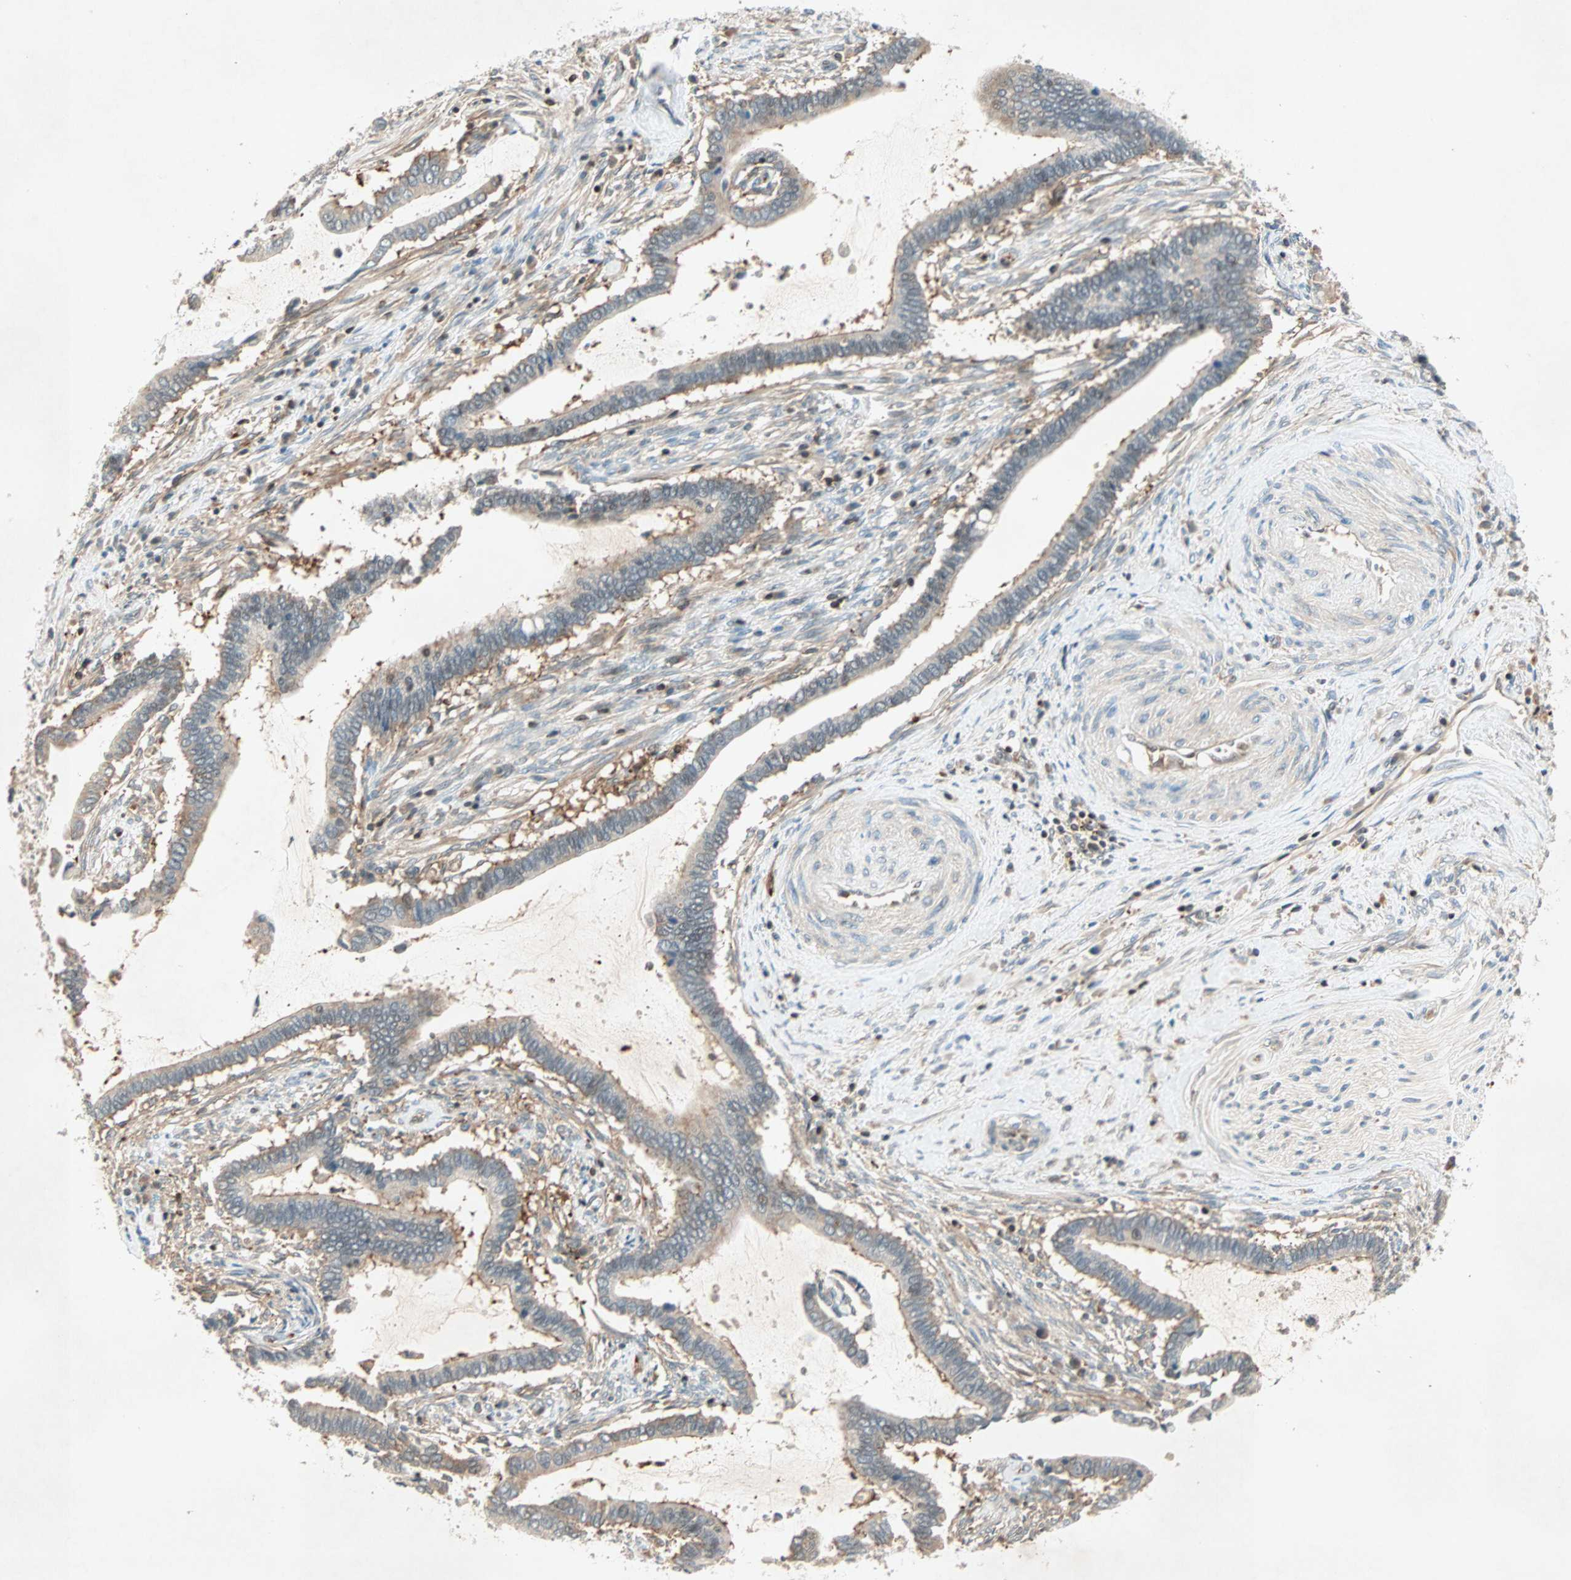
{"staining": {"intensity": "moderate", "quantity": ">75%", "location": "cytoplasmic/membranous"}, "tissue": "cervical cancer", "cell_type": "Tumor cells", "image_type": "cancer", "snomed": [{"axis": "morphology", "description": "Adenocarcinoma, NOS"}, {"axis": "topography", "description": "Cervix"}], "caption": "Cervical adenocarcinoma tissue demonstrates moderate cytoplasmic/membranous positivity in about >75% of tumor cells, visualized by immunohistochemistry.", "gene": "TEC", "patient": {"sex": "female", "age": 44}}